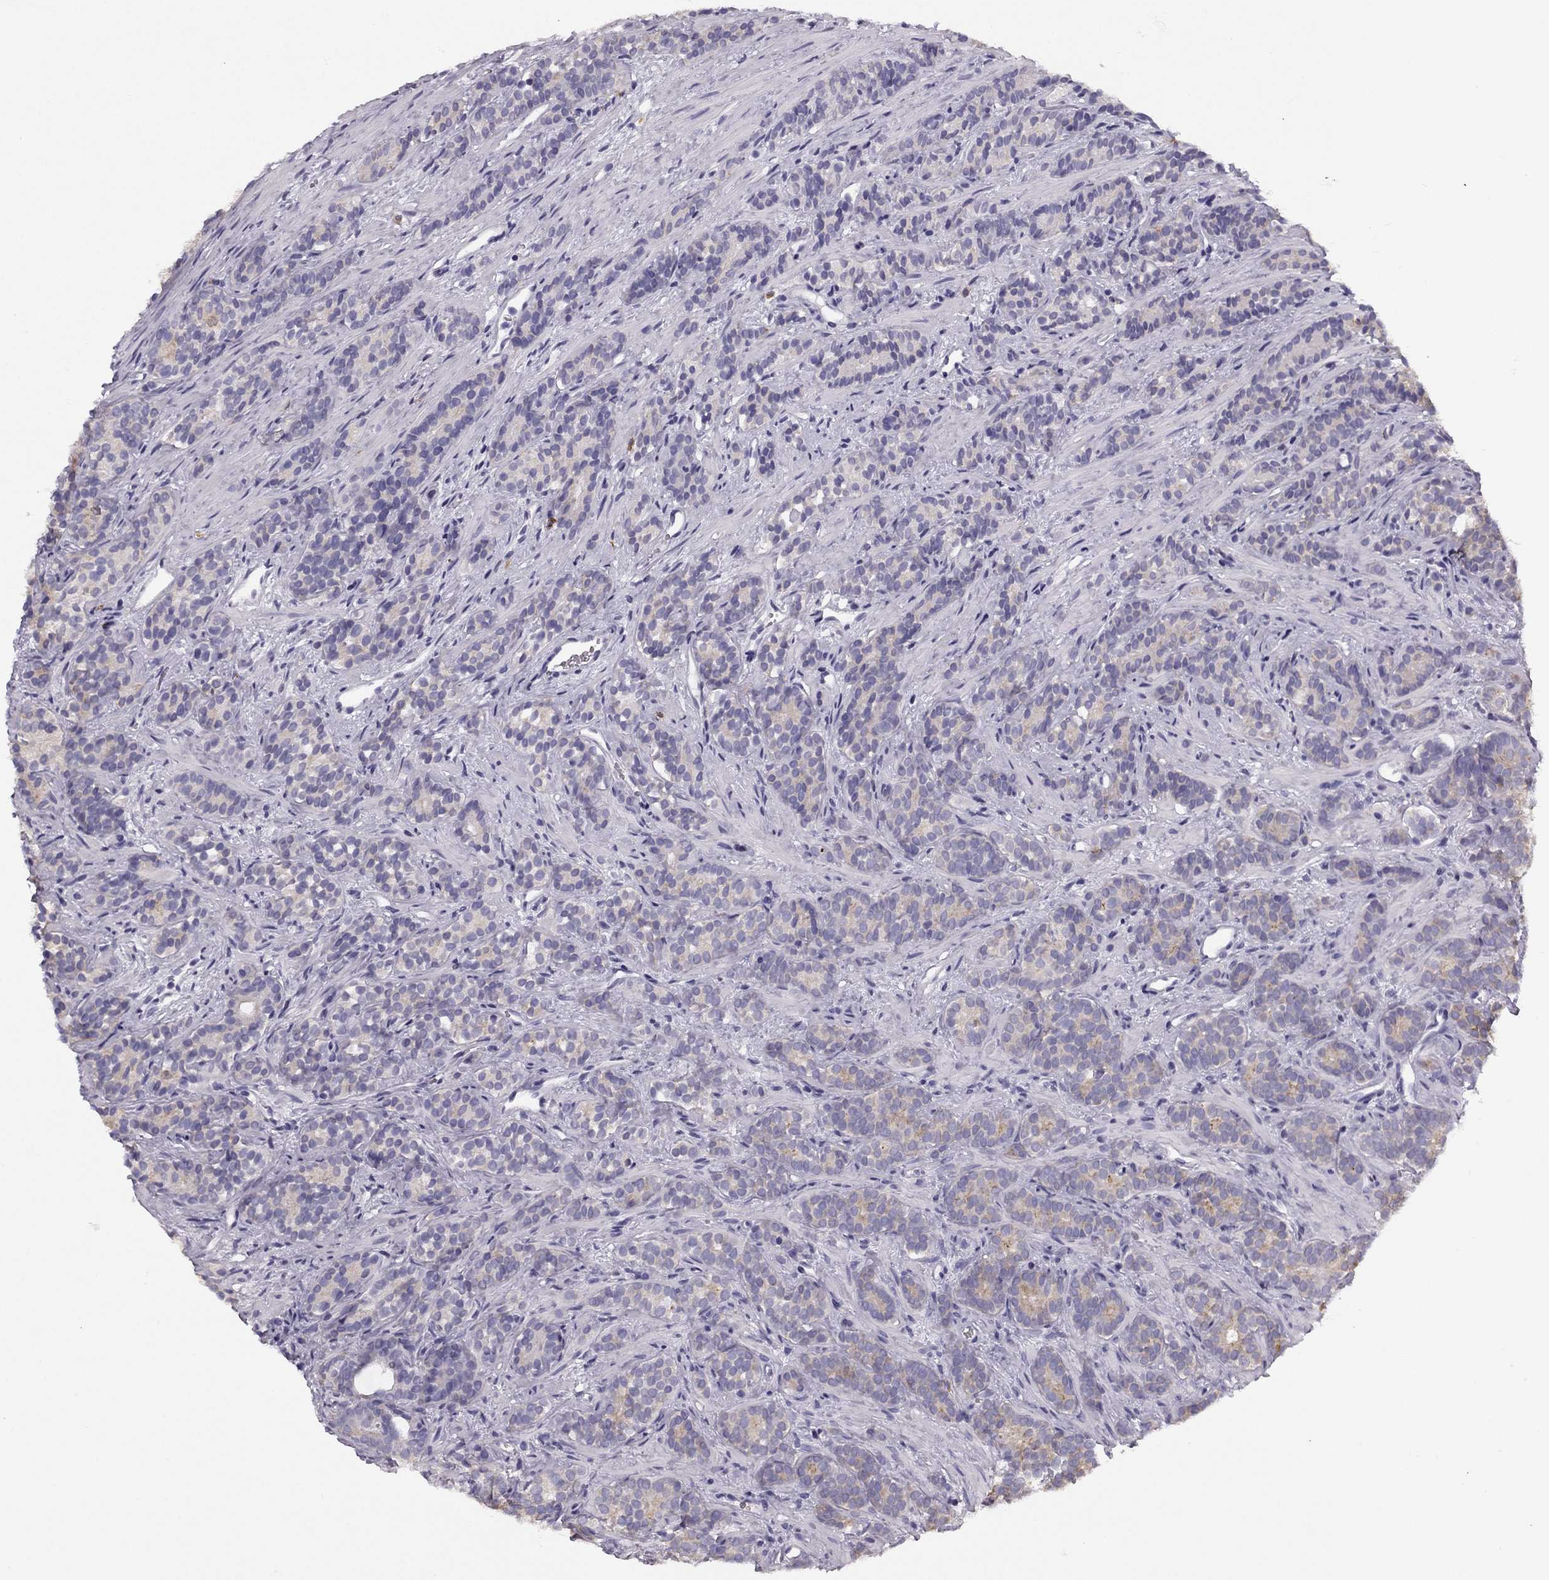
{"staining": {"intensity": "negative", "quantity": "none", "location": "none"}, "tissue": "prostate cancer", "cell_type": "Tumor cells", "image_type": "cancer", "snomed": [{"axis": "morphology", "description": "Adenocarcinoma, High grade"}, {"axis": "topography", "description": "Prostate"}], "caption": "DAB (3,3'-diaminobenzidine) immunohistochemical staining of human prostate cancer (adenocarcinoma (high-grade)) demonstrates no significant expression in tumor cells. The staining was performed using DAB to visualize the protein expression in brown, while the nuclei were stained in blue with hematoxylin (Magnification: 20x).", "gene": "MC5R", "patient": {"sex": "male", "age": 84}}